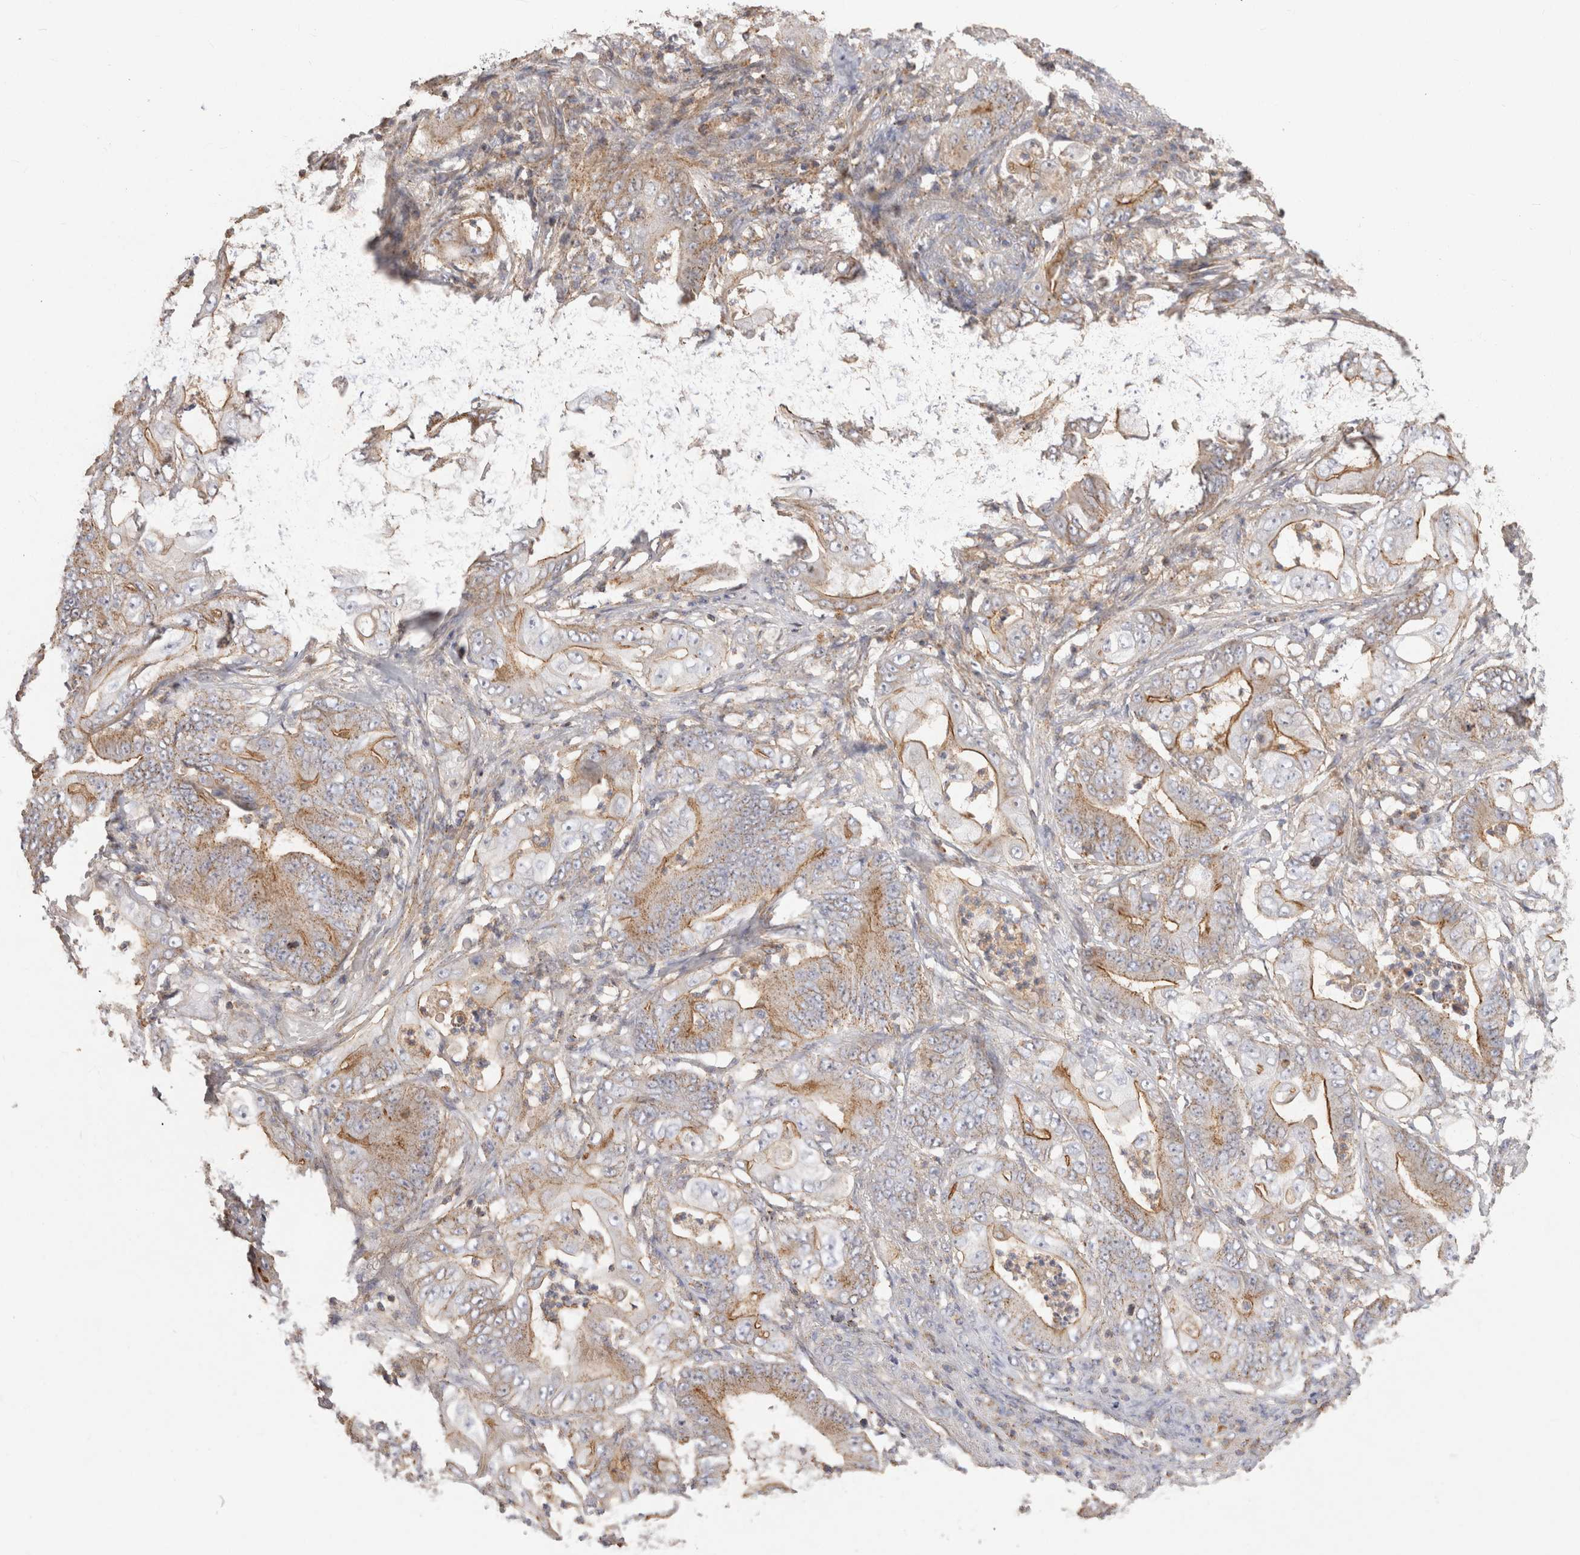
{"staining": {"intensity": "moderate", "quantity": "25%-75%", "location": "cytoplasmic/membranous"}, "tissue": "stomach cancer", "cell_type": "Tumor cells", "image_type": "cancer", "snomed": [{"axis": "morphology", "description": "Adenocarcinoma, NOS"}, {"axis": "topography", "description": "Stomach"}], "caption": "High-power microscopy captured an immunohistochemistry micrograph of stomach cancer, revealing moderate cytoplasmic/membranous staining in approximately 25%-75% of tumor cells. The protein of interest is stained brown, and the nuclei are stained in blue (DAB (3,3'-diaminobenzidine) IHC with brightfield microscopy, high magnification).", "gene": "CHMP6", "patient": {"sex": "female", "age": 73}}